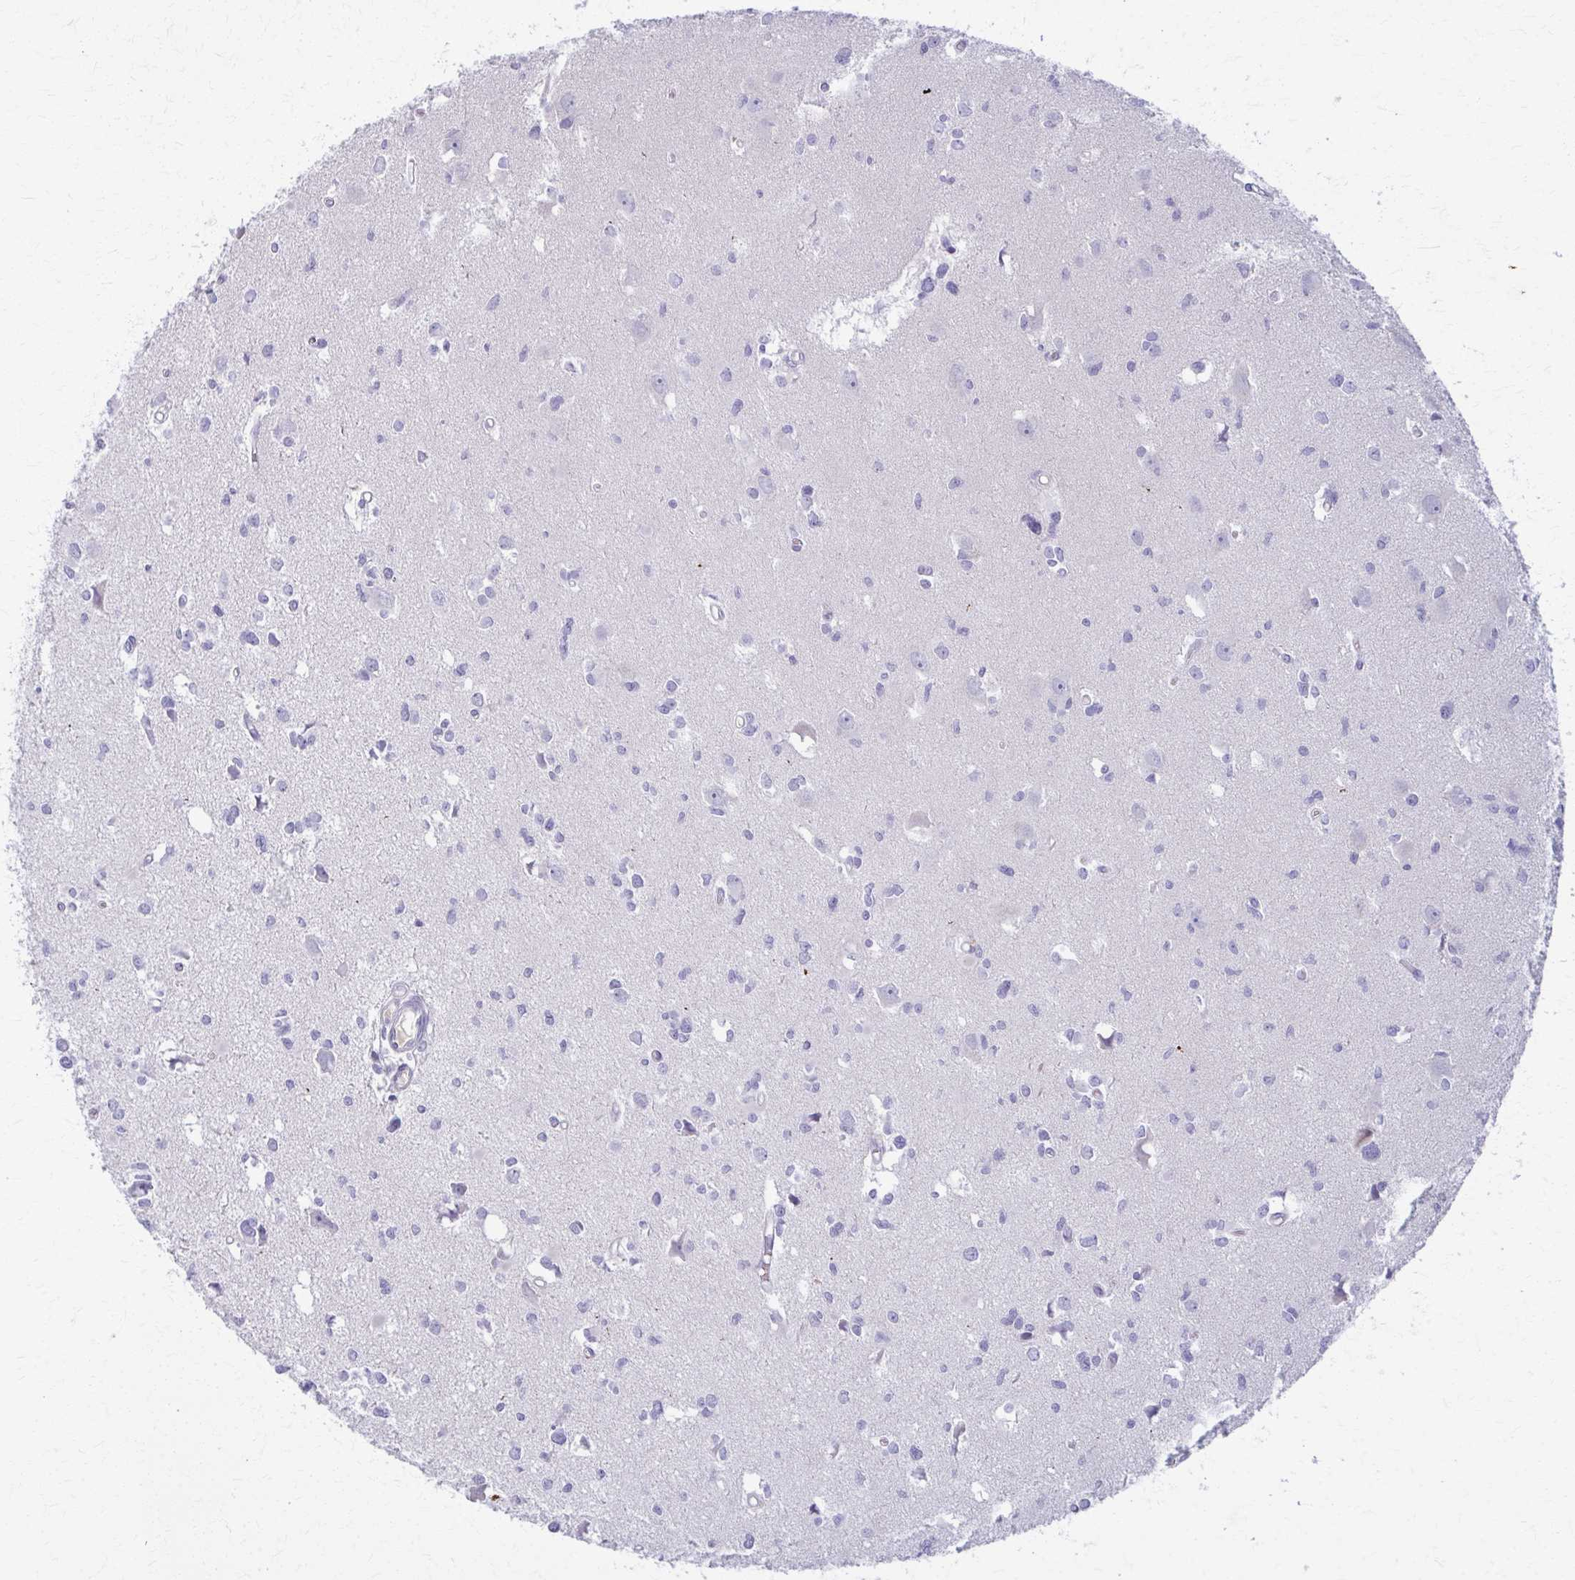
{"staining": {"intensity": "negative", "quantity": "none", "location": "none"}, "tissue": "glioma", "cell_type": "Tumor cells", "image_type": "cancer", "snomed": [{"axis": "morphology", "description": "Glioma, malignant, High grade"}, {"axis": "topography", "description": "Brain"}], "caption": "Tumor cells are negative for protein expression in human glioma. (Stains: DAB immunohistochemistry (IHC) with hematoxylin counter stain, Microscopy: brightfield microscopy at high magnification).", "gene": "OR4M1", "patient": {"sex": "male", "age": 23}}